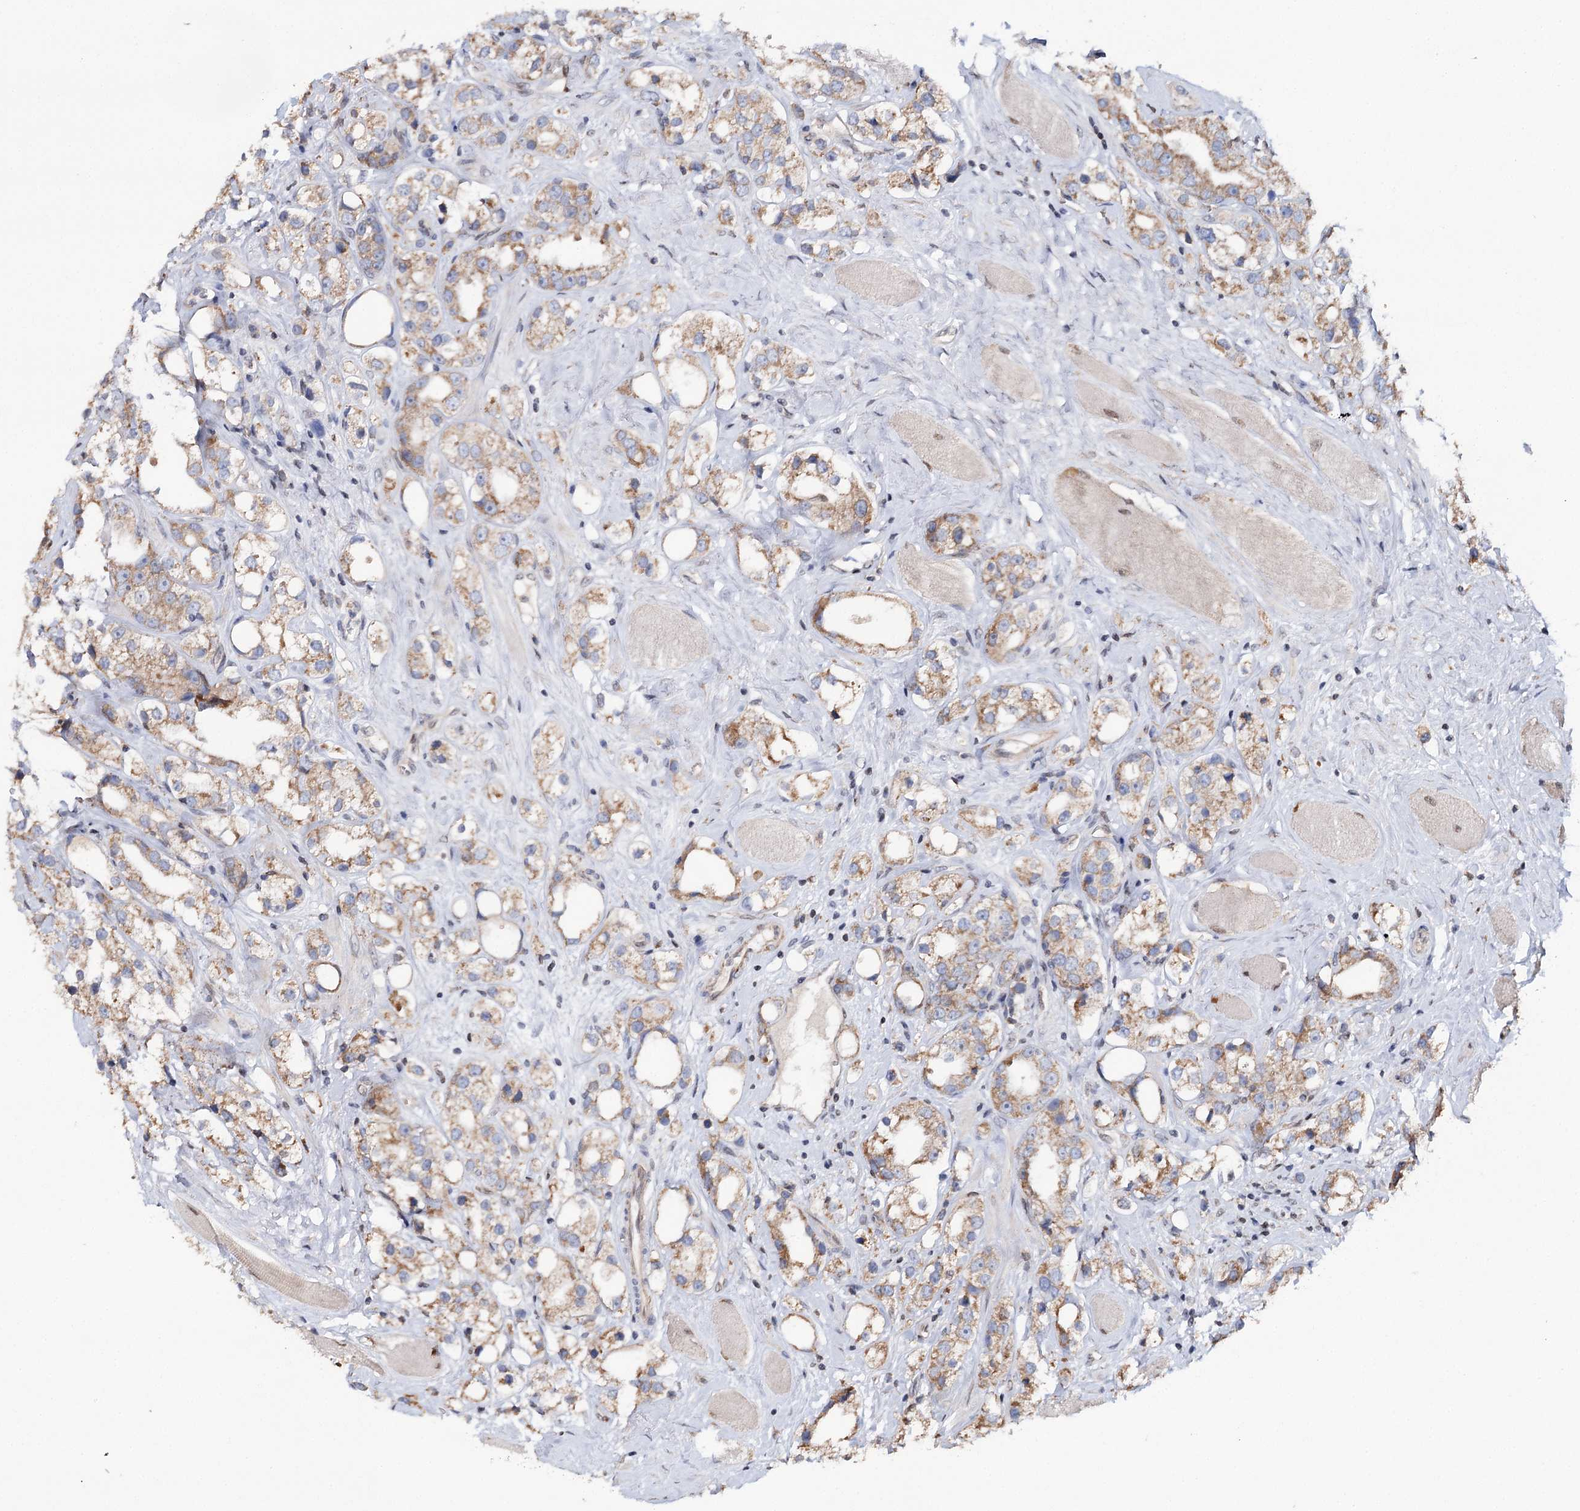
{"staining": {"intensity": "moderate", "quantity": ">75%", "location": "cytoplasmic/membranous"}, "tissue": "prostate cancer", "cell_type": "Tumor cells", "image_type": "cancer", "snomed": [{"axis": "morphology", "description": "Adenocarcinoma, NOS"}, {"axis": "topography", "description": "Prostate"}], "caption": "Brown immunohistochemical staining in human prostate cancer (adenocarcinoma) shows moderate cytoplasmic/membranous staining in approximately >75% of tumor cells. The staining is performed using DAB brown chromogen to label protein expression. The nuclei are counter-stained blue using hematoxylin.", "gene": "CFAP46", "patient": {"sex": "male", "age": 79}}